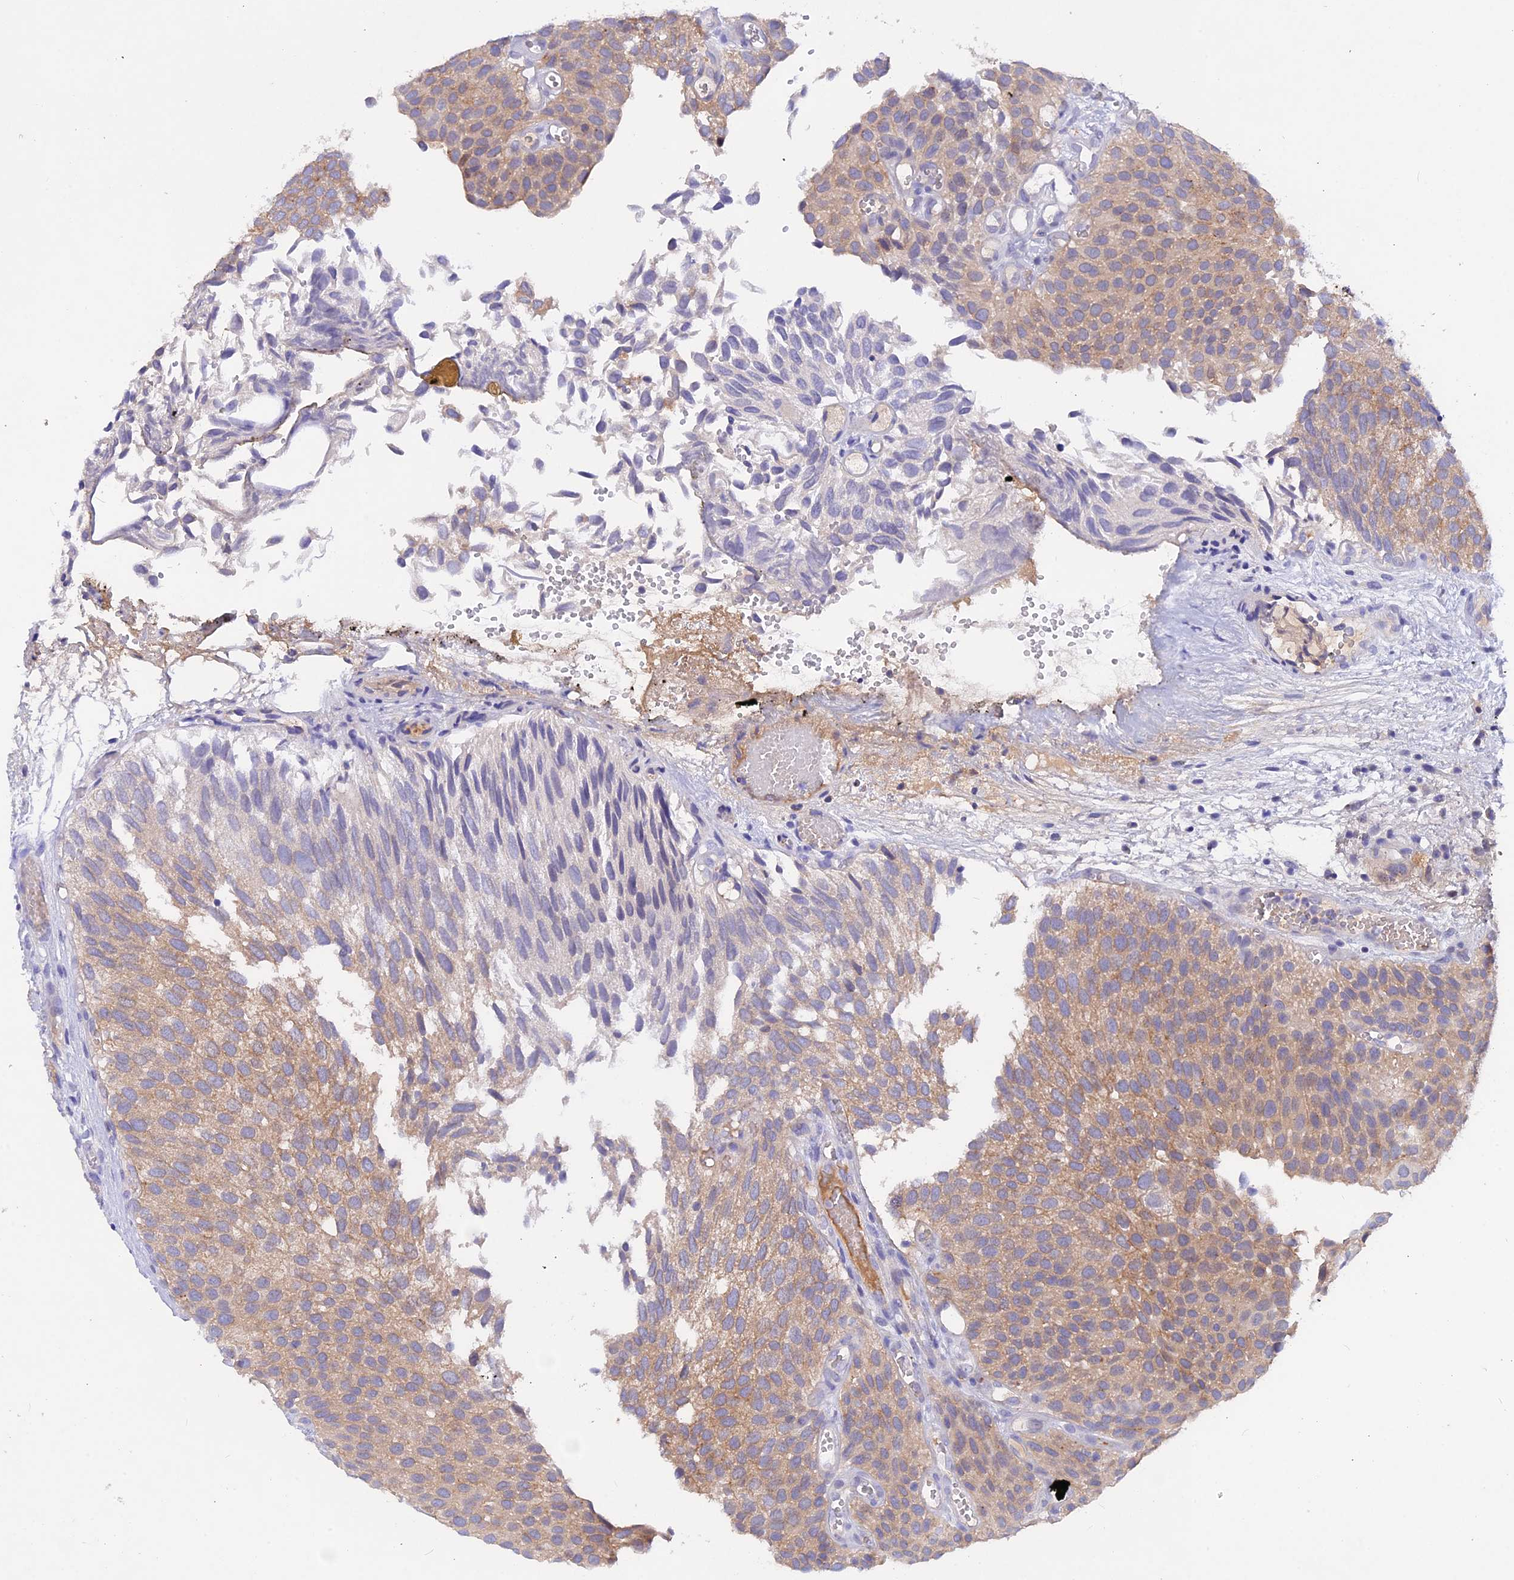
{"staining": {"intensity": "weak", "quantity": ">75%", "location": "cytoplasmic/membranous"}, "tissue": "urothelial cancer", "cell_type": "Tumor cells", "image_type": "cancer", "snomed": [{"axis": "morphology", "description": "Urothelial carcinoma, Low grade"}, {"axis": "topography", "description": "Urinary bladder"}], "caption": "This histopathology image exhibits IHC staining of urothelial cancer, with low weak cytoplasmic/membranous positivity in about >75% of tumor cells.", "gene": "GK5", "patient": {"sex": "male", "age": 89}}